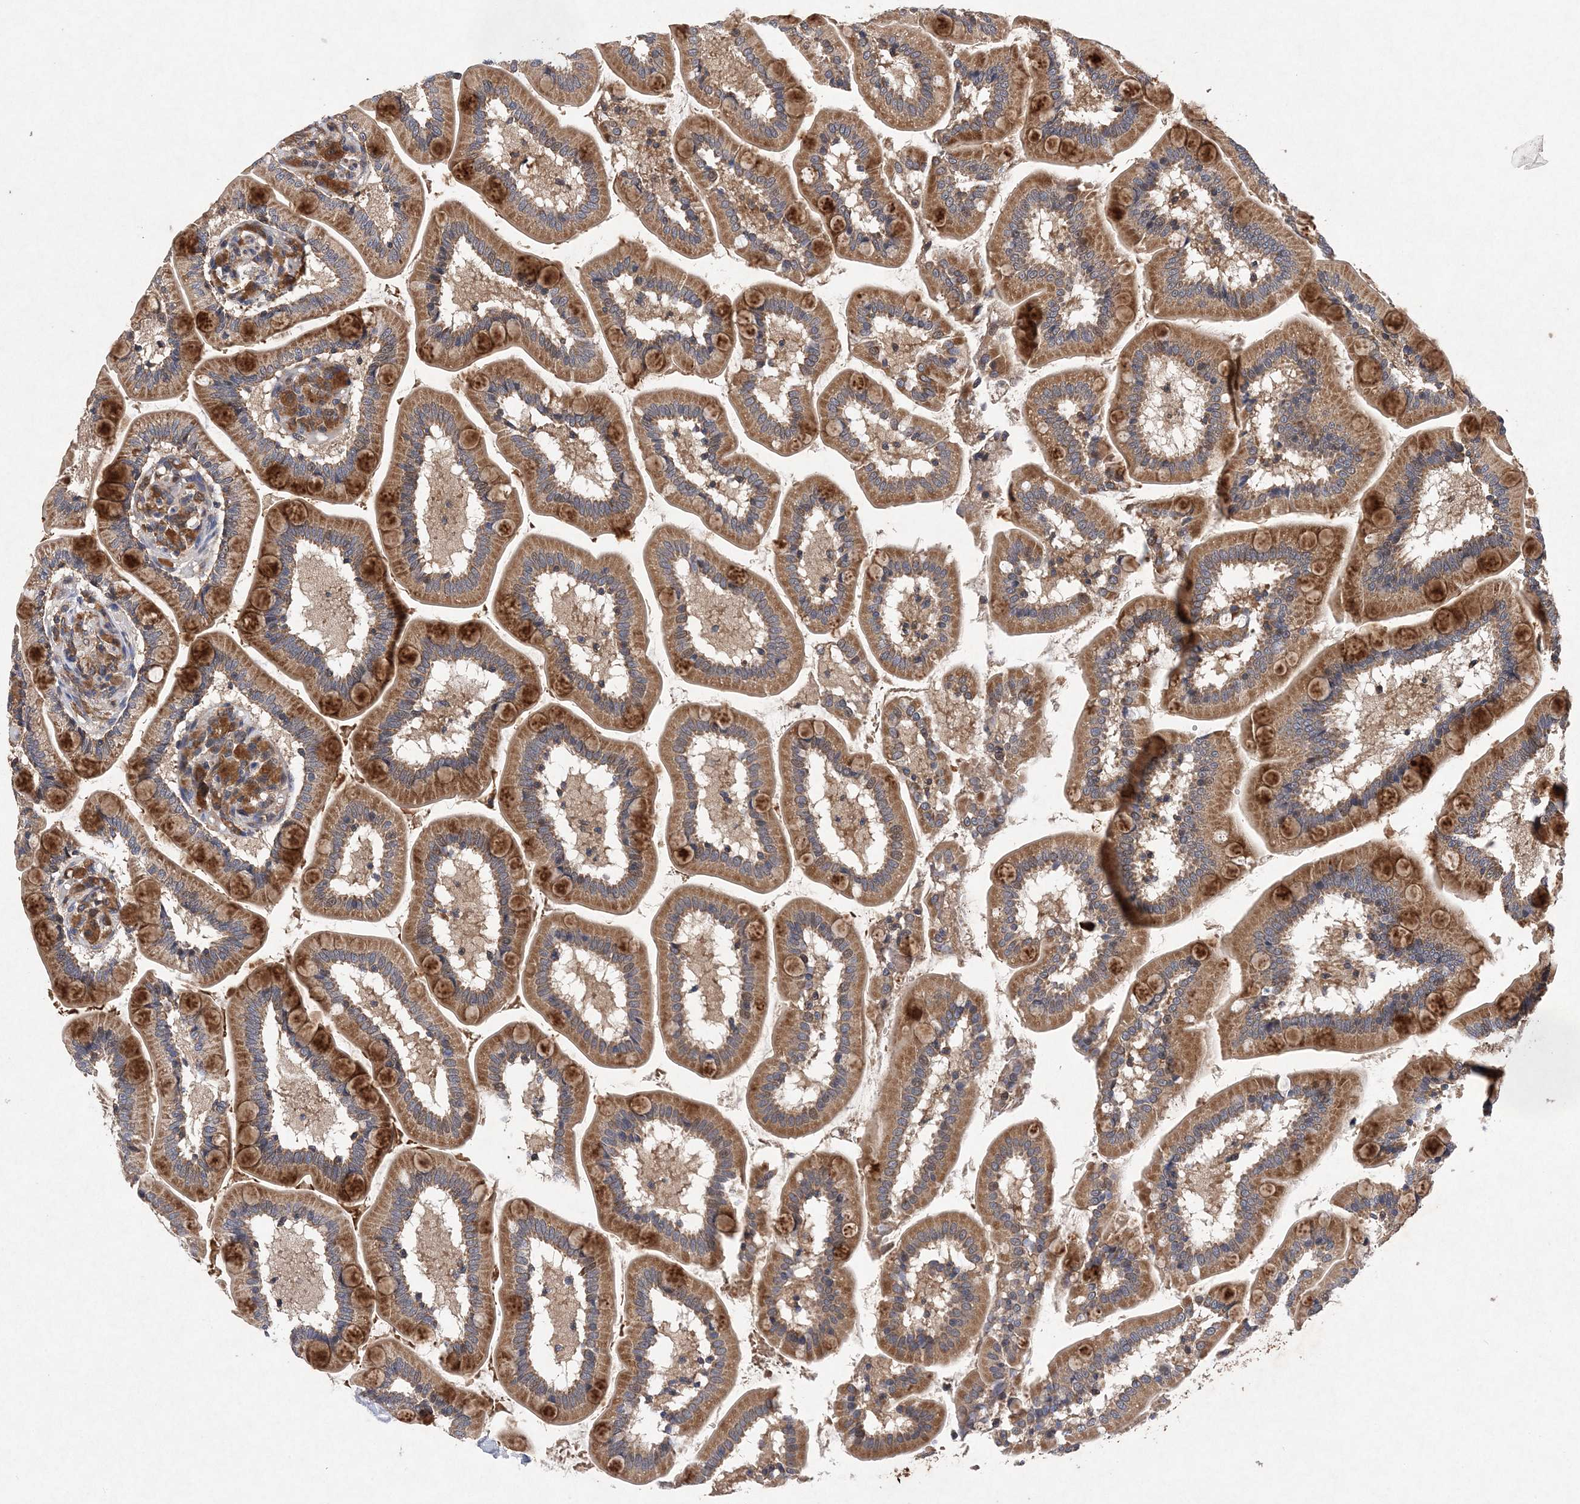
{"staining": {"intensity": "strong", "quantity": ">75%", "location": "cytoplasmic/membranous"}, "tissue": "small intestine", "cell_type": "Glandular cells", "image_type": "normal", "snomed": [{"axis": "morphology", "description": "Normal tissue, NOS"}, {"axis": "topography", "description": "Small intestine"}], "caption": "Immunohistochemistry (IHC) of benign small intestine displays high levels of strong cytoplasmic/membranous positivity in approximately >75% of glandular cells. (DAB (3,3'-diaminobenzidine) IHC with brightfield microscopy, high magnification).", "gene": "PROSER1", "patient": {"sex": "female", "age": 64}}